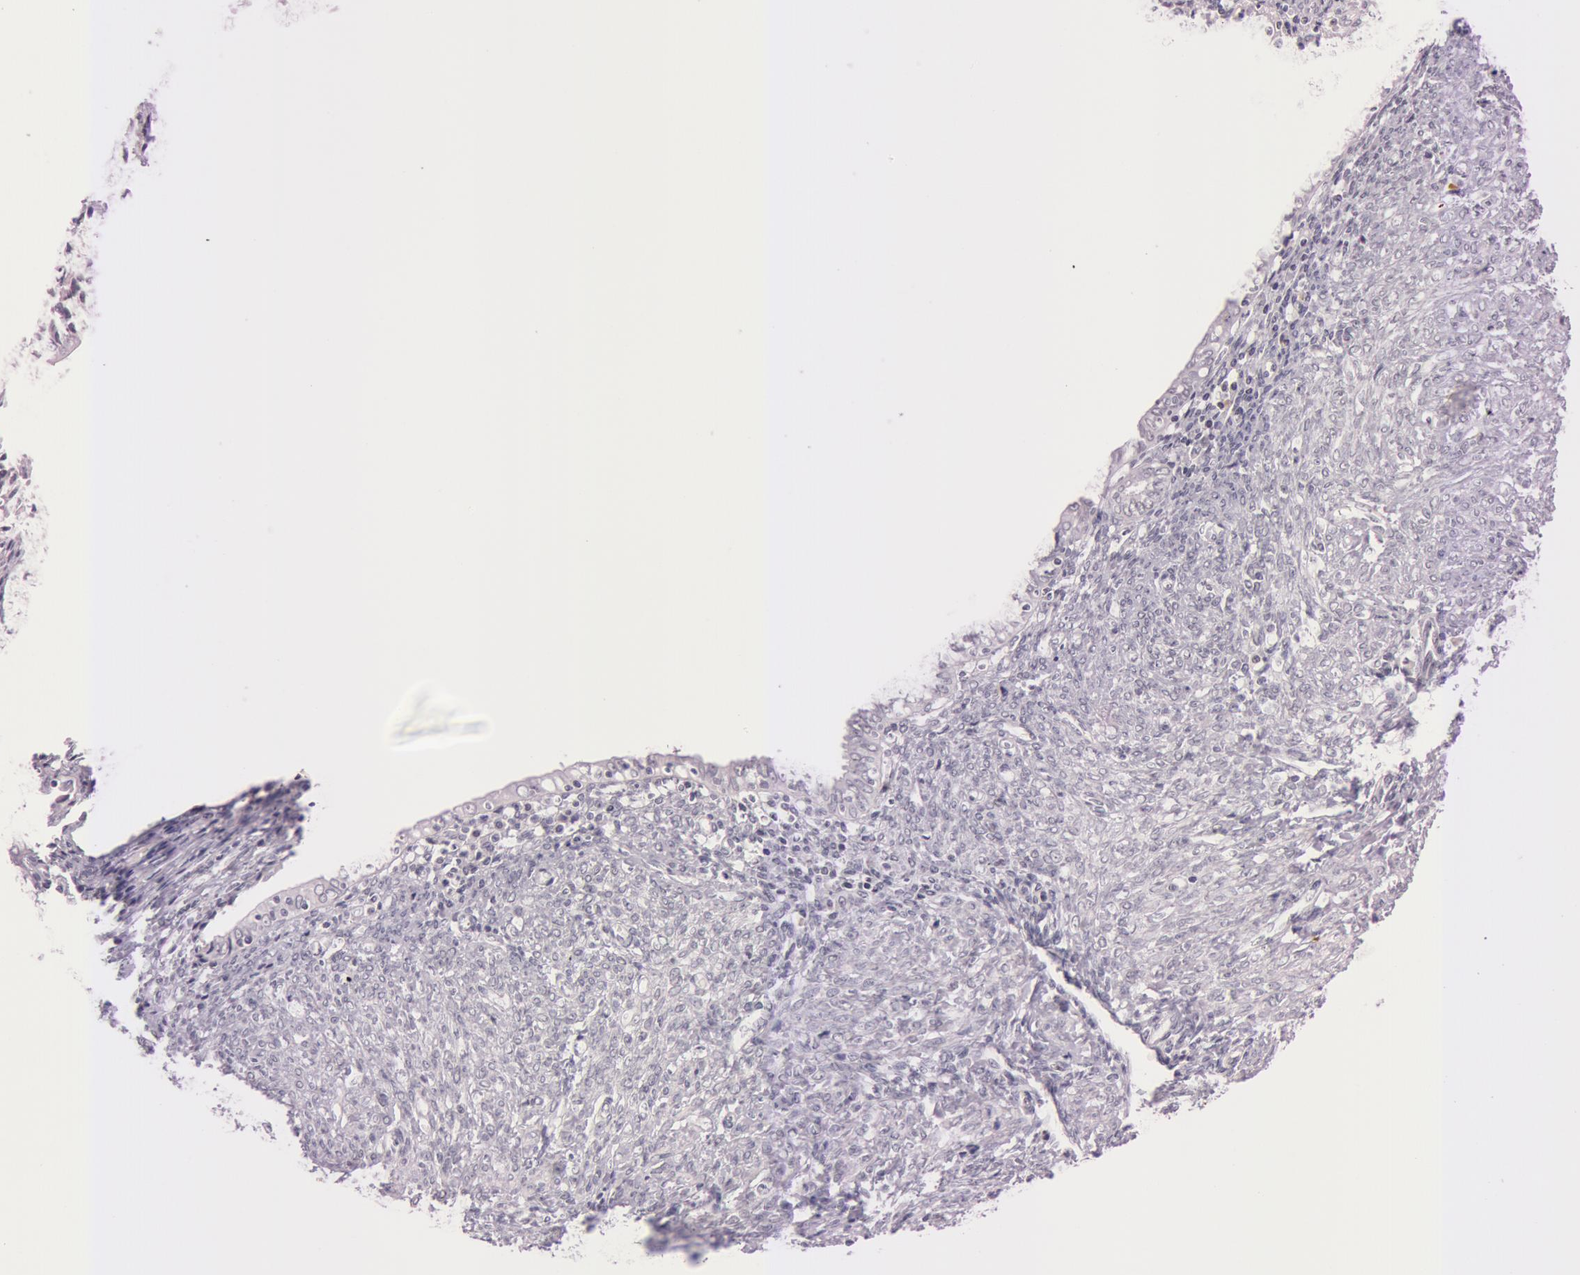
{"staining": {"intensity": "negative", "quantity": "none", "location": "none"}, "tissue": "endometrial cancer", "cell_type": "Tumor cells", "image_type": "cancer", "snomed": [{"axis": "morphology", "description": "Adenocarcinoma, NOS"}, {"axis": "topography", "description": "Endometrium"}], "caption": "Human endometrial adenocarcinoma stained for a protein using immunohistochemistry exhibits no expression in tumor cells.", "gene": "FBL", "patient": {"sex": "female", "age": 75}}